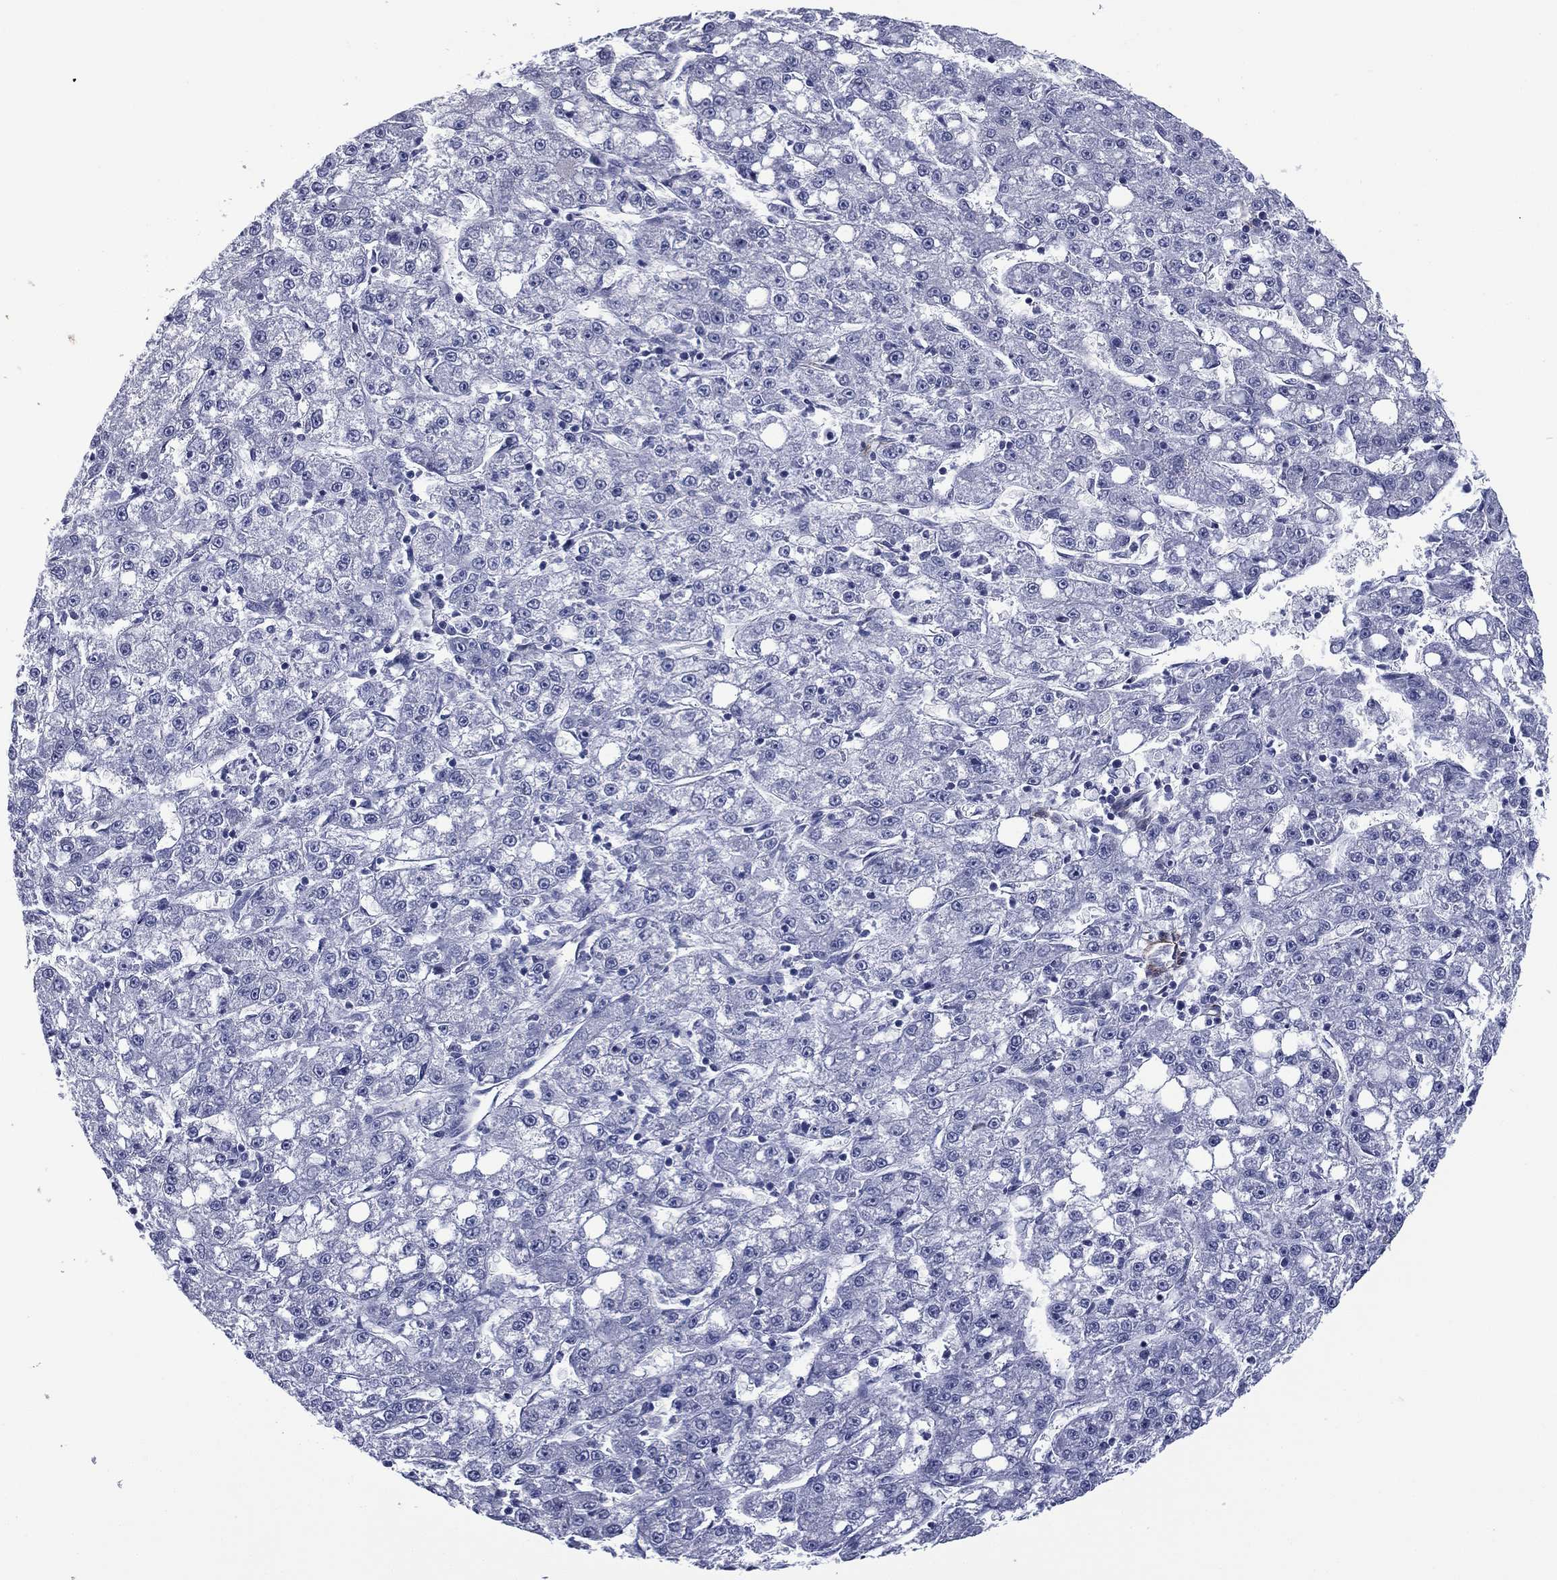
{"staining": {"intensity": "negative", "quantity": "none", "location": "none"}, "tissue": "liver cancer", "cell_type": "Tumor cells", "image_type": "cancer", "snomed": [{"axis": "morphology", "description": "Carcinoma, Hepatocellular, NOS"}, {"axis": "topography", "description": "Liver"}], "caption": "A high-resolution micrograph shows IHC staining of liver hepatocellular carcinoma, which exhibits no significant staining in tumor cells.", "gene": "CAVIN3", "patient": {"sex": "female", "age": 65}}